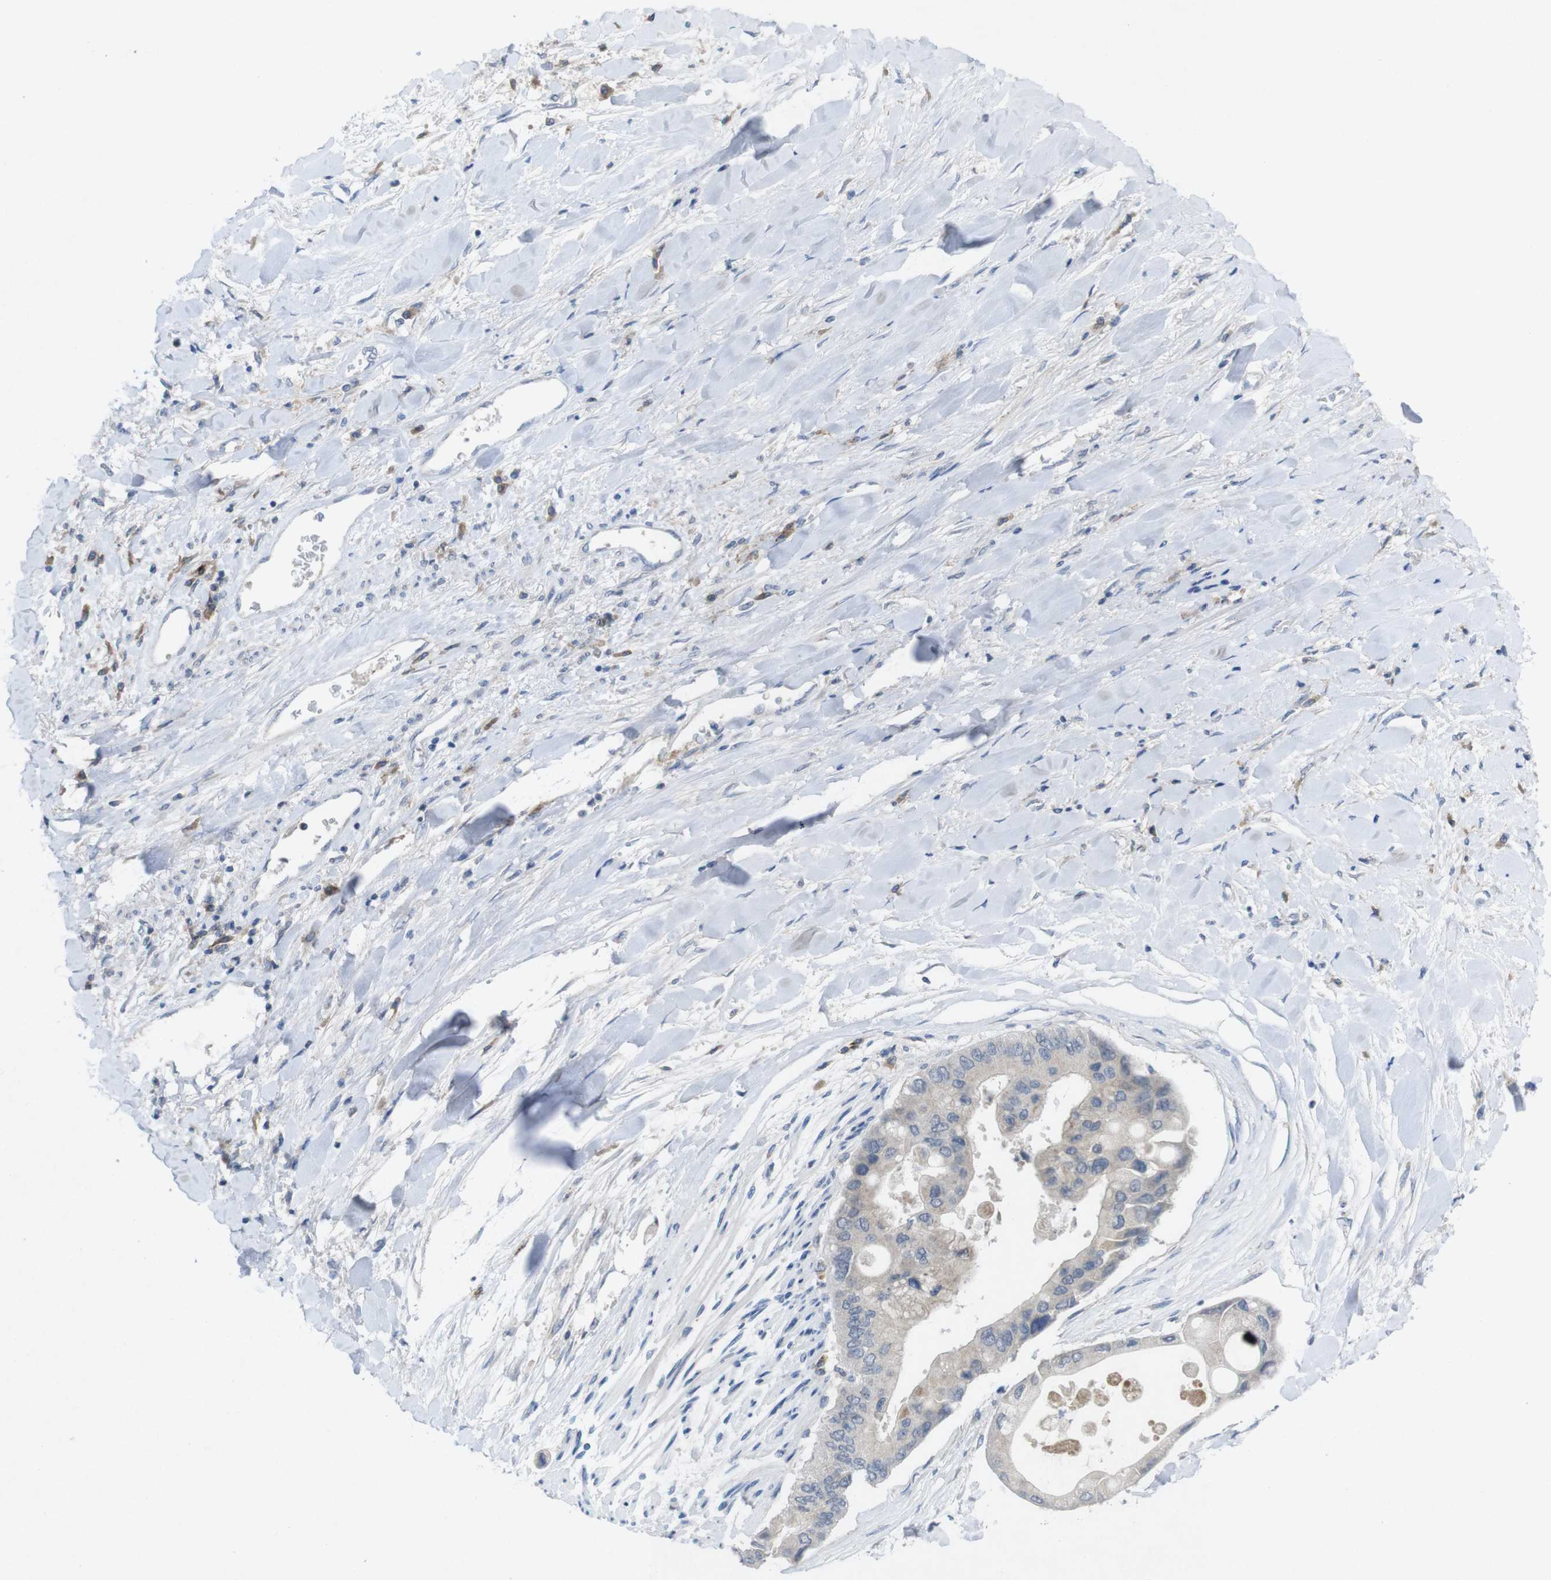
{"staining": {"intensity": "weak", "quantity": "<25%", "location": "cytoplasmic/membranous"}, "tissue": "liver cancer", "cell_type": "Tumor cells", "image_type": "cancer", "snomed": [{"axis": "morphology", "description": "Cholangiocarcinoma"}, {"axis": "topography", "description": "Liver"}], "caption": "An image of human cholangiocarcinoma (liver) is negative for staining in tumor cells. (Immunohistochemistry, brightfield microscopy, high magnification).", "gene": "SLAMF7", "patient": {"sex": "male", "age": 50}}